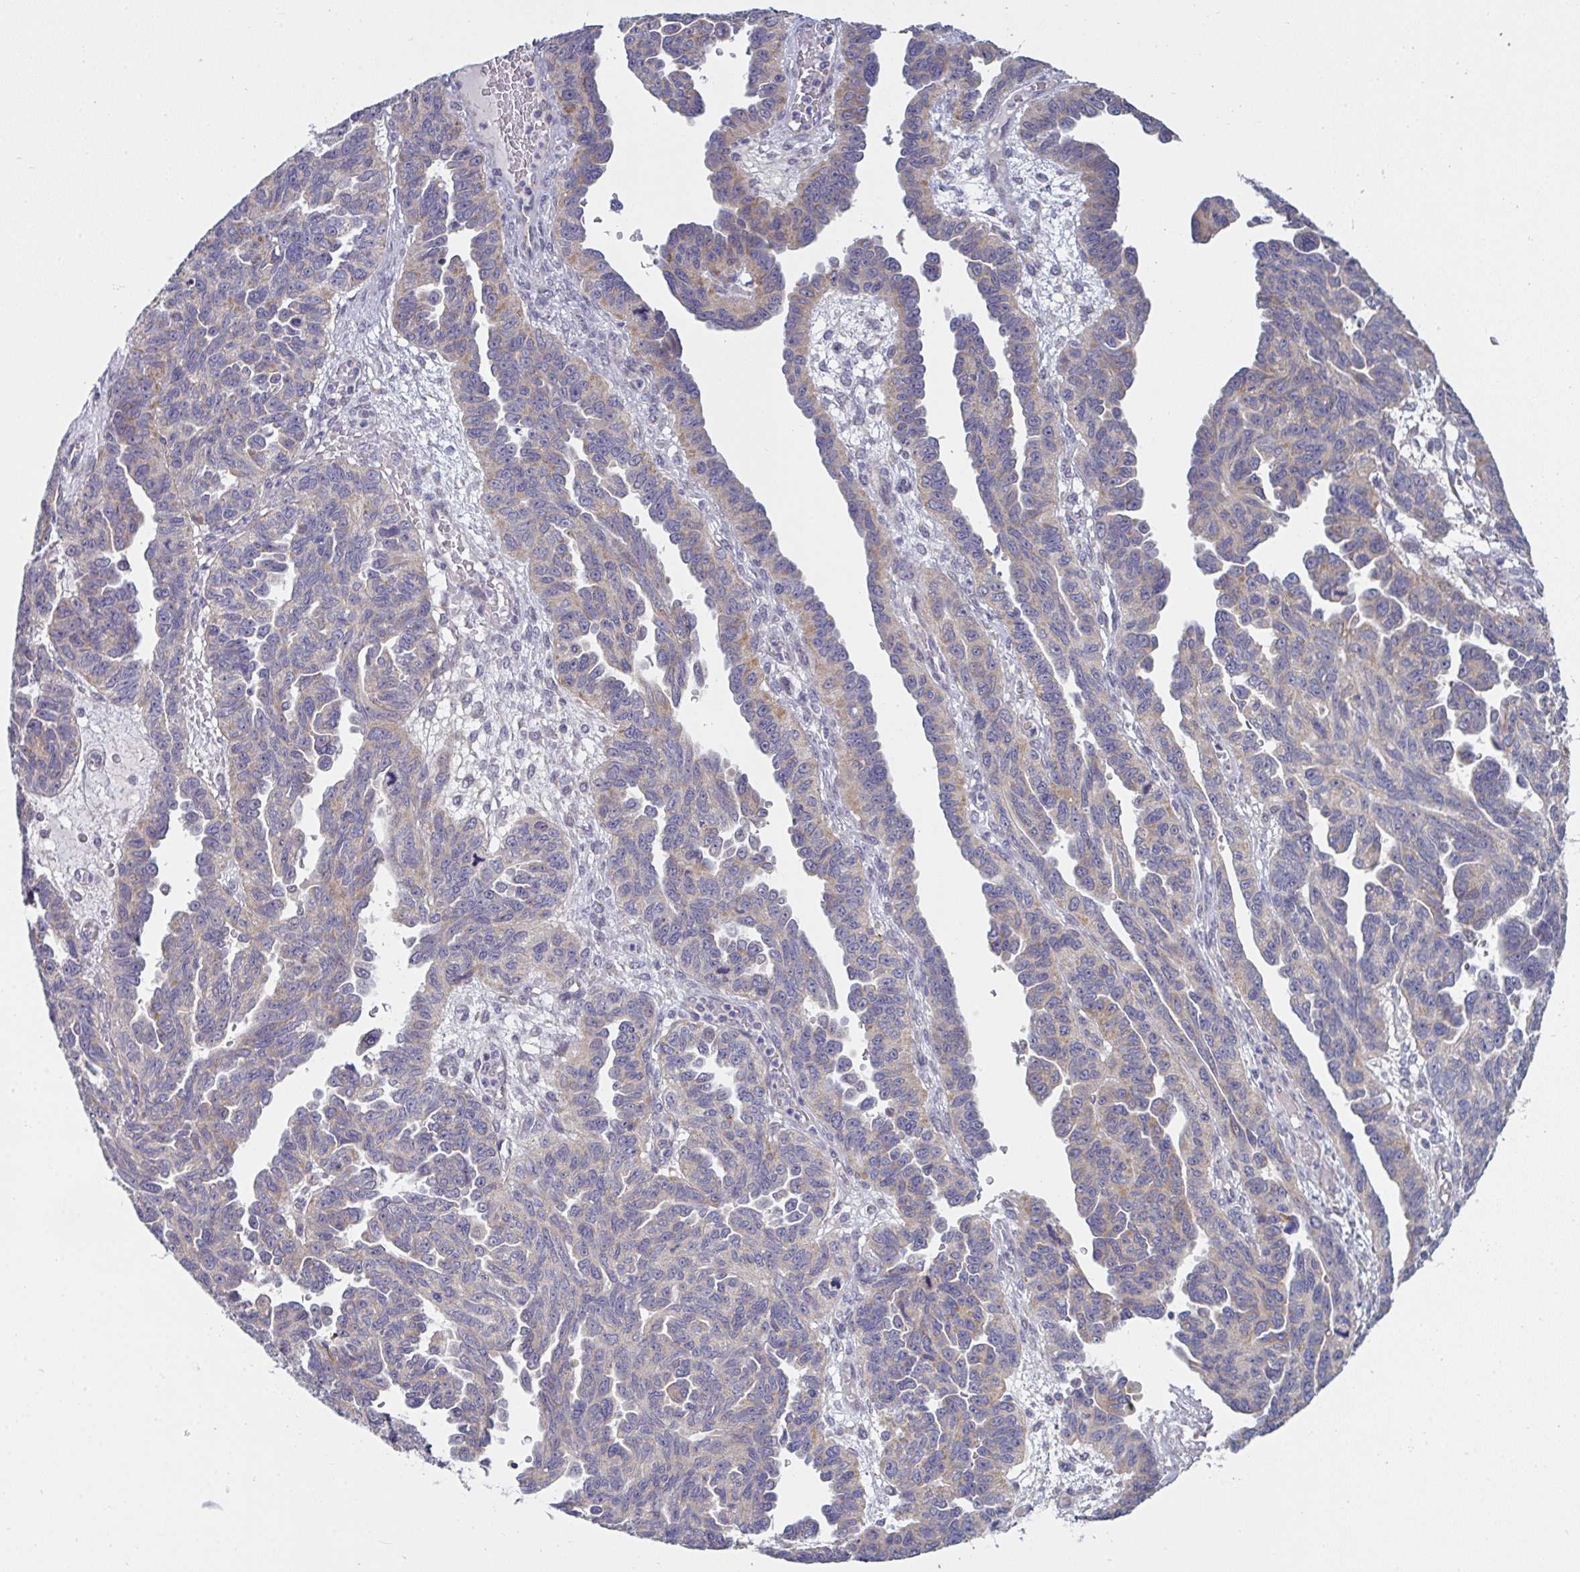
{"staining": {"intensity": "moderate", "quantity": "25%-75%", "location": "cytoplasmic/membranous"}, "tissue": "ovarian cancer", "cell_type": "Tumor cells", "image_type": "cancer", "snomed": [{"axis": "morphology", "description": "Cystadenocarcinoma, serous, NOS"}, {"axis": "topography", "description": "Ovary"}], "caption": "Immunohistochemical staining of human ovarian cancer demonstrates medium levels of moderate cytoplasmic/membranous staining in about 25%-75% of tumor cells.", "gene": "MRPS2", "patient": {"sex": "female", "age": 64}}